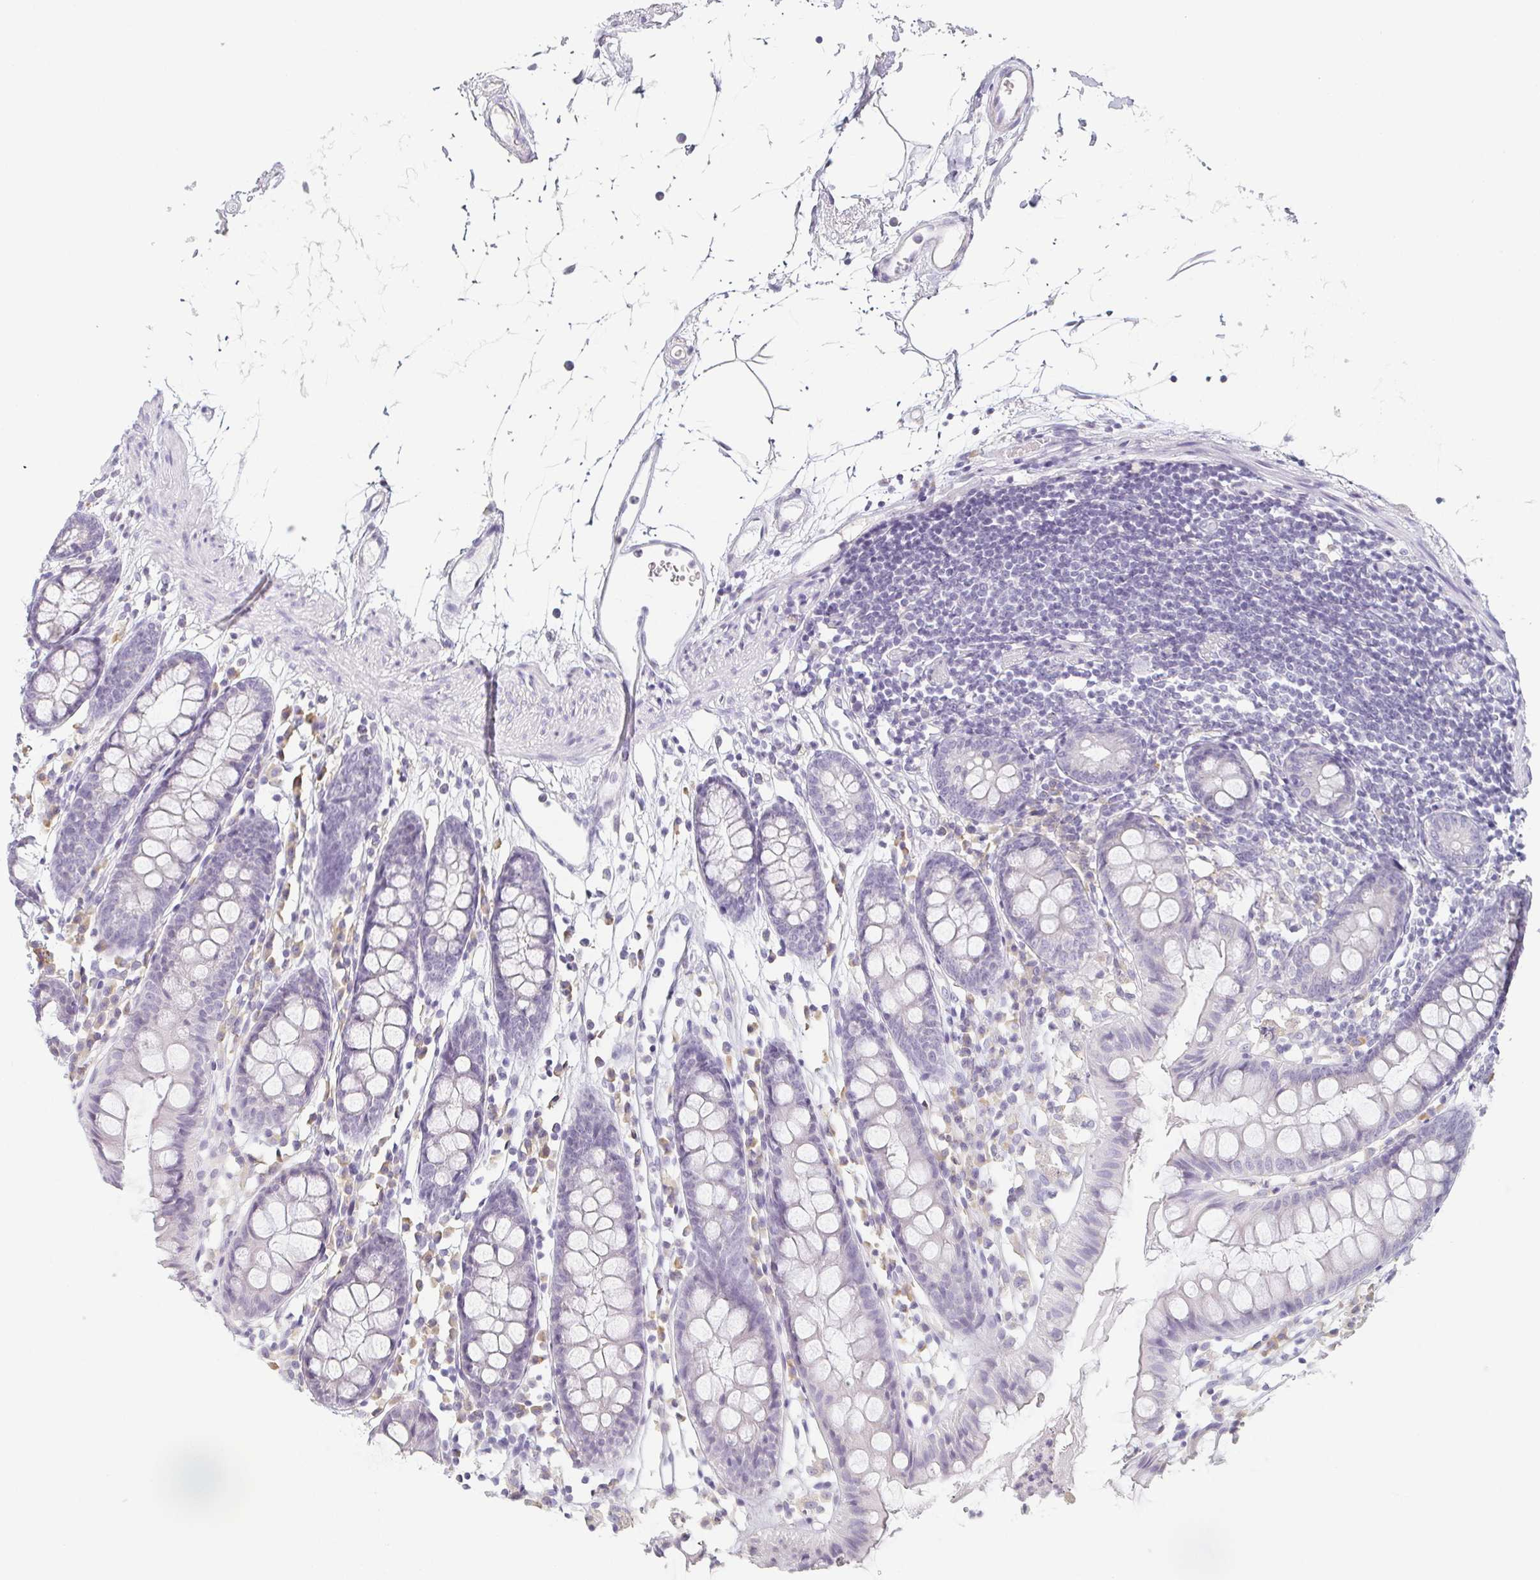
{"staining": {"intensity": "negative", "quantity": "none", "location": "none"}, "tissue": "colon", "cell_type": "Endothelial cells", "image_type": "normal", "snomed": [{"axis": "morphology", "description": "Normal tissue, NOS"}, {"axis": "topography", "description": "Colon"}], "caption": "Immunohistochemistry photomicrograph of unremarkable colon stained for a protein (brown), which demonstrates no positivity in endothelial cells.", "gene": "PRR27", "patient": {"sex": "female", "age": 84}}